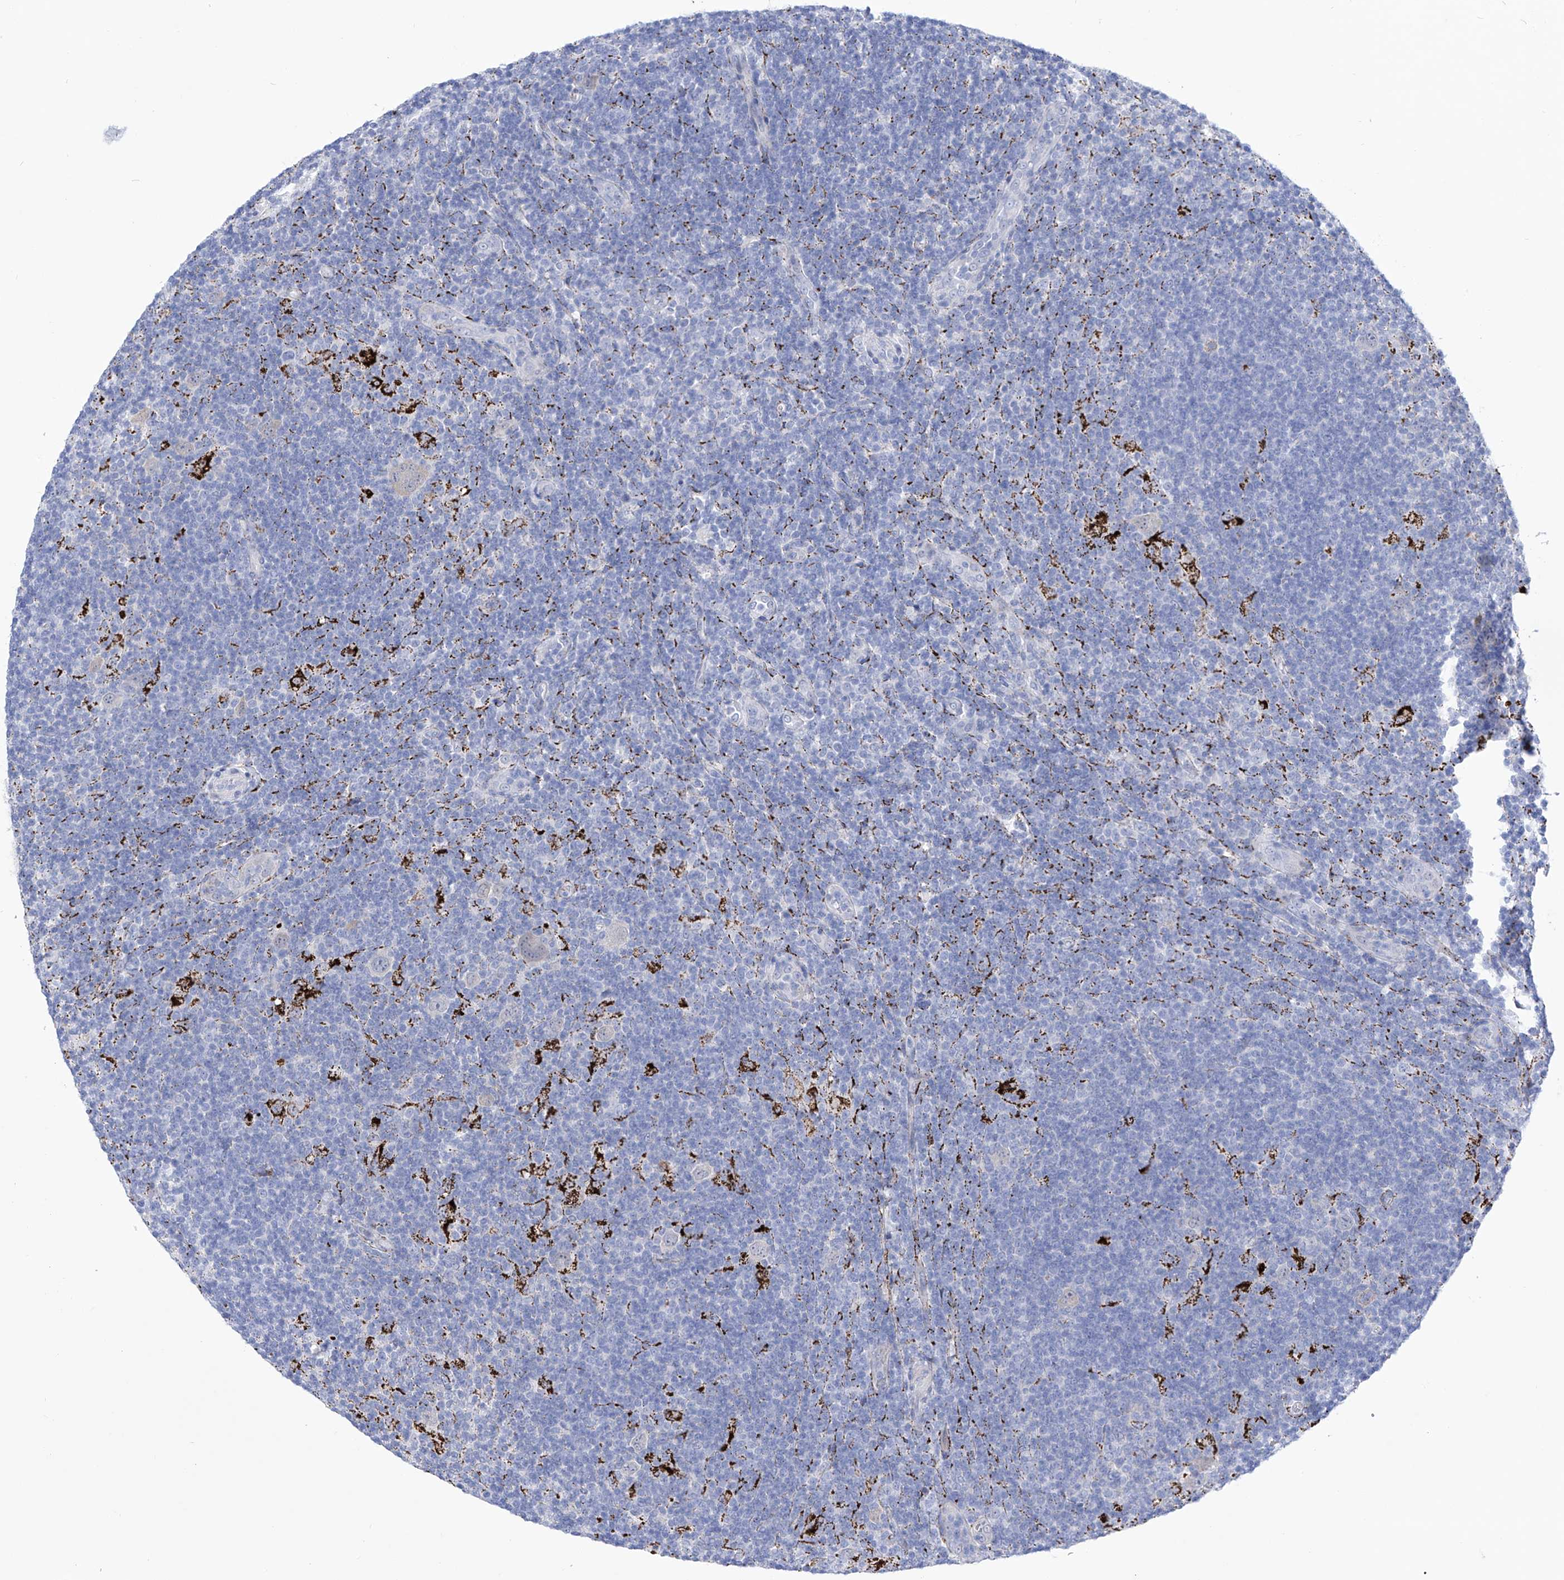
{"staining": {"intensity": "negative", "quantity": "none", "location": "none"}, "tissue": "lymphoma", "cell_type": "Tumor cells", "image_type": "cancer", "snomed": [{"axis": "morphology", "description": "Hodgkin's disease, NOS"}, {"axis": "topography", "description": "Lymph node"}], "caption": "A high-resolution histopathology image shows IHC staining of lymphoma, which shows no significant expression in tumor cells. (Stains: DAB immunohistochemistry (IHC) with hematoxylin counter stain, Microscopy: brightfield microscopy at high magnification).", "gene": "C1orf87", "patient": {"sex": "female", "age": 57}}